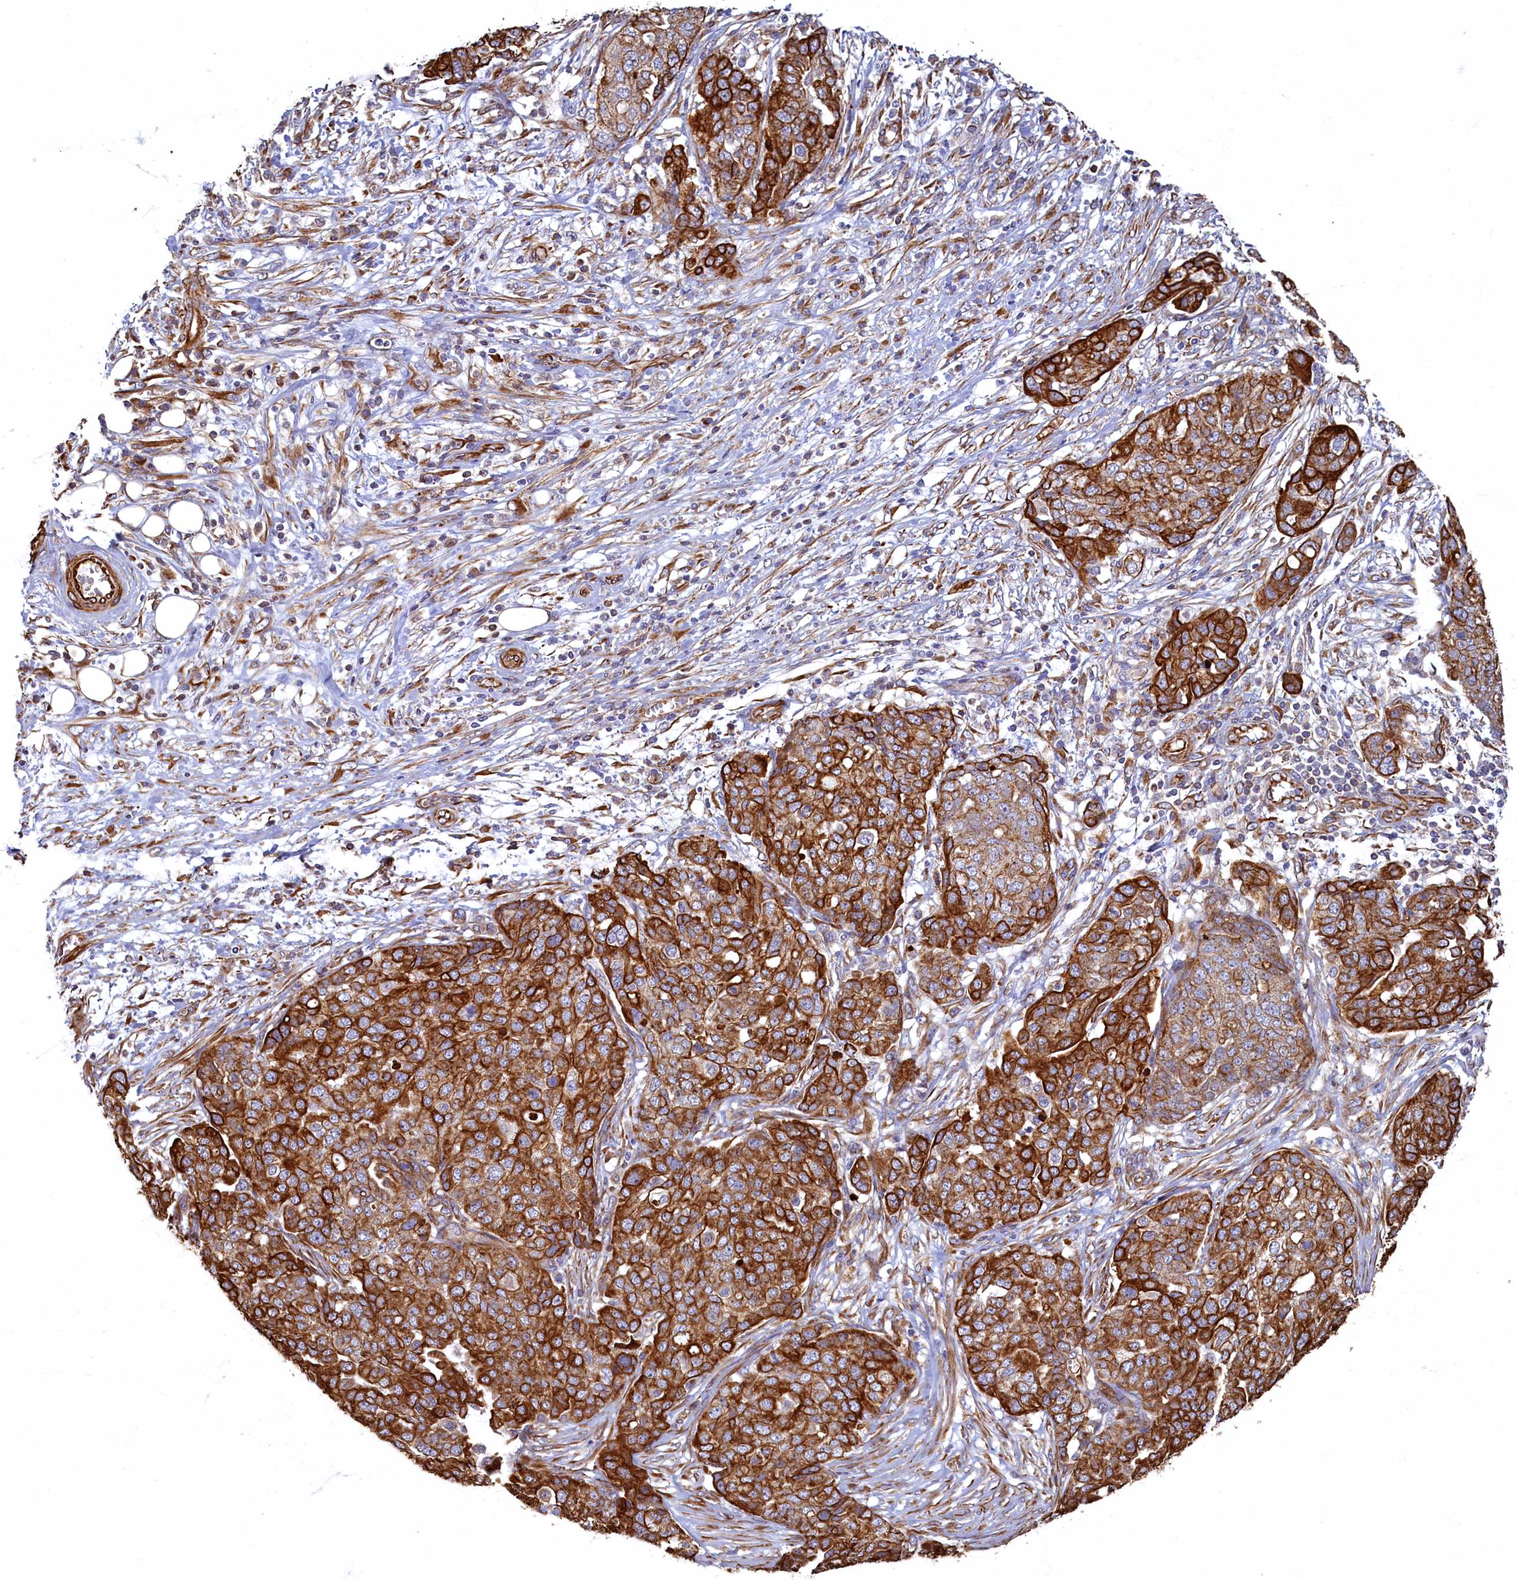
{"staining": {"intensity": "strong", "quantity": ">75%", "location": "cytoplasmic/membranous"}, "tissue": "ovarian cancer", "cell_type": "Tumor cells", "image_type": "cancer", "snomed": [{"axis": "morphology", "description": "Cystadenocarcinoma, serous, NOS"}, {"axis": "topography", "description": "Soft tissue"}, {"axis": "topography", "description": "Ovary"}], "caption": "A photomicrograph of serous cystadenocarcinoma (ovarian) stained for a protein demonstrates strong cytoplasmic/membranous brown staining in tumor cells. (DAB (3,3'-diaminobenzidine) IHC with brightfield microscopy, high magnification).", "gene": "LRRC57", "patient": {"sex": "female", "age": 57}}